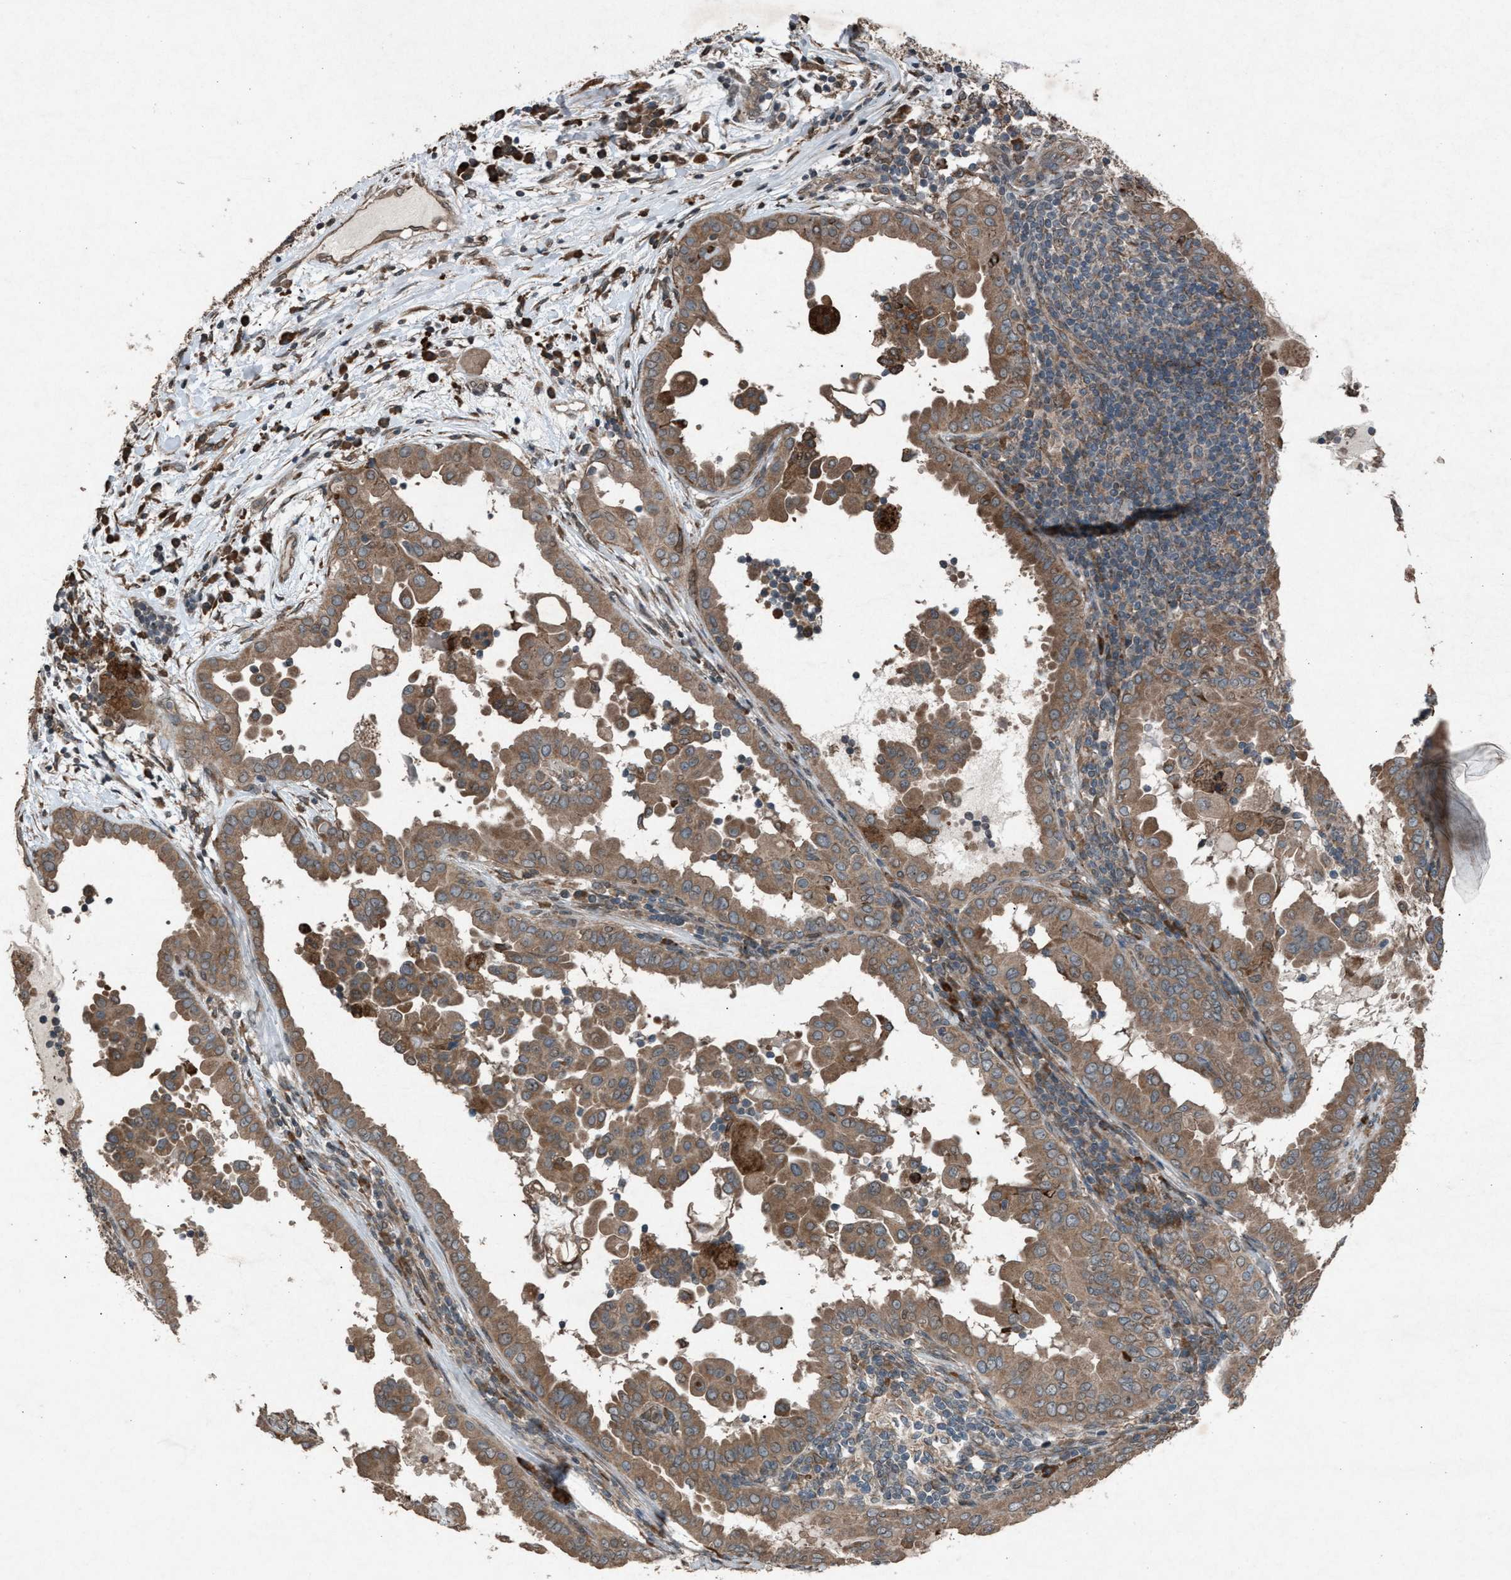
{"staining": {"intensity": "moderate", "quantity": ">75%", "location": "cytoplasmic/membranous"}, "tissue": "thyroid cancer", "cell_type": "Tumor cells", "image_type": "cancer", "snomed": [{"axis": "morphology", "description": "Papillary adenocarcinoma, NOS"}, {"axis": "topography", "description": "Thyroid gland"}], "caption": "Papillary adenocarcinoma (thyroid) tissue shows moderate cytoplasmic/membranous staining in approximately >75% of tumor cells", "gene": "CALR", "patient": {"sex": "male", "age": 33}}